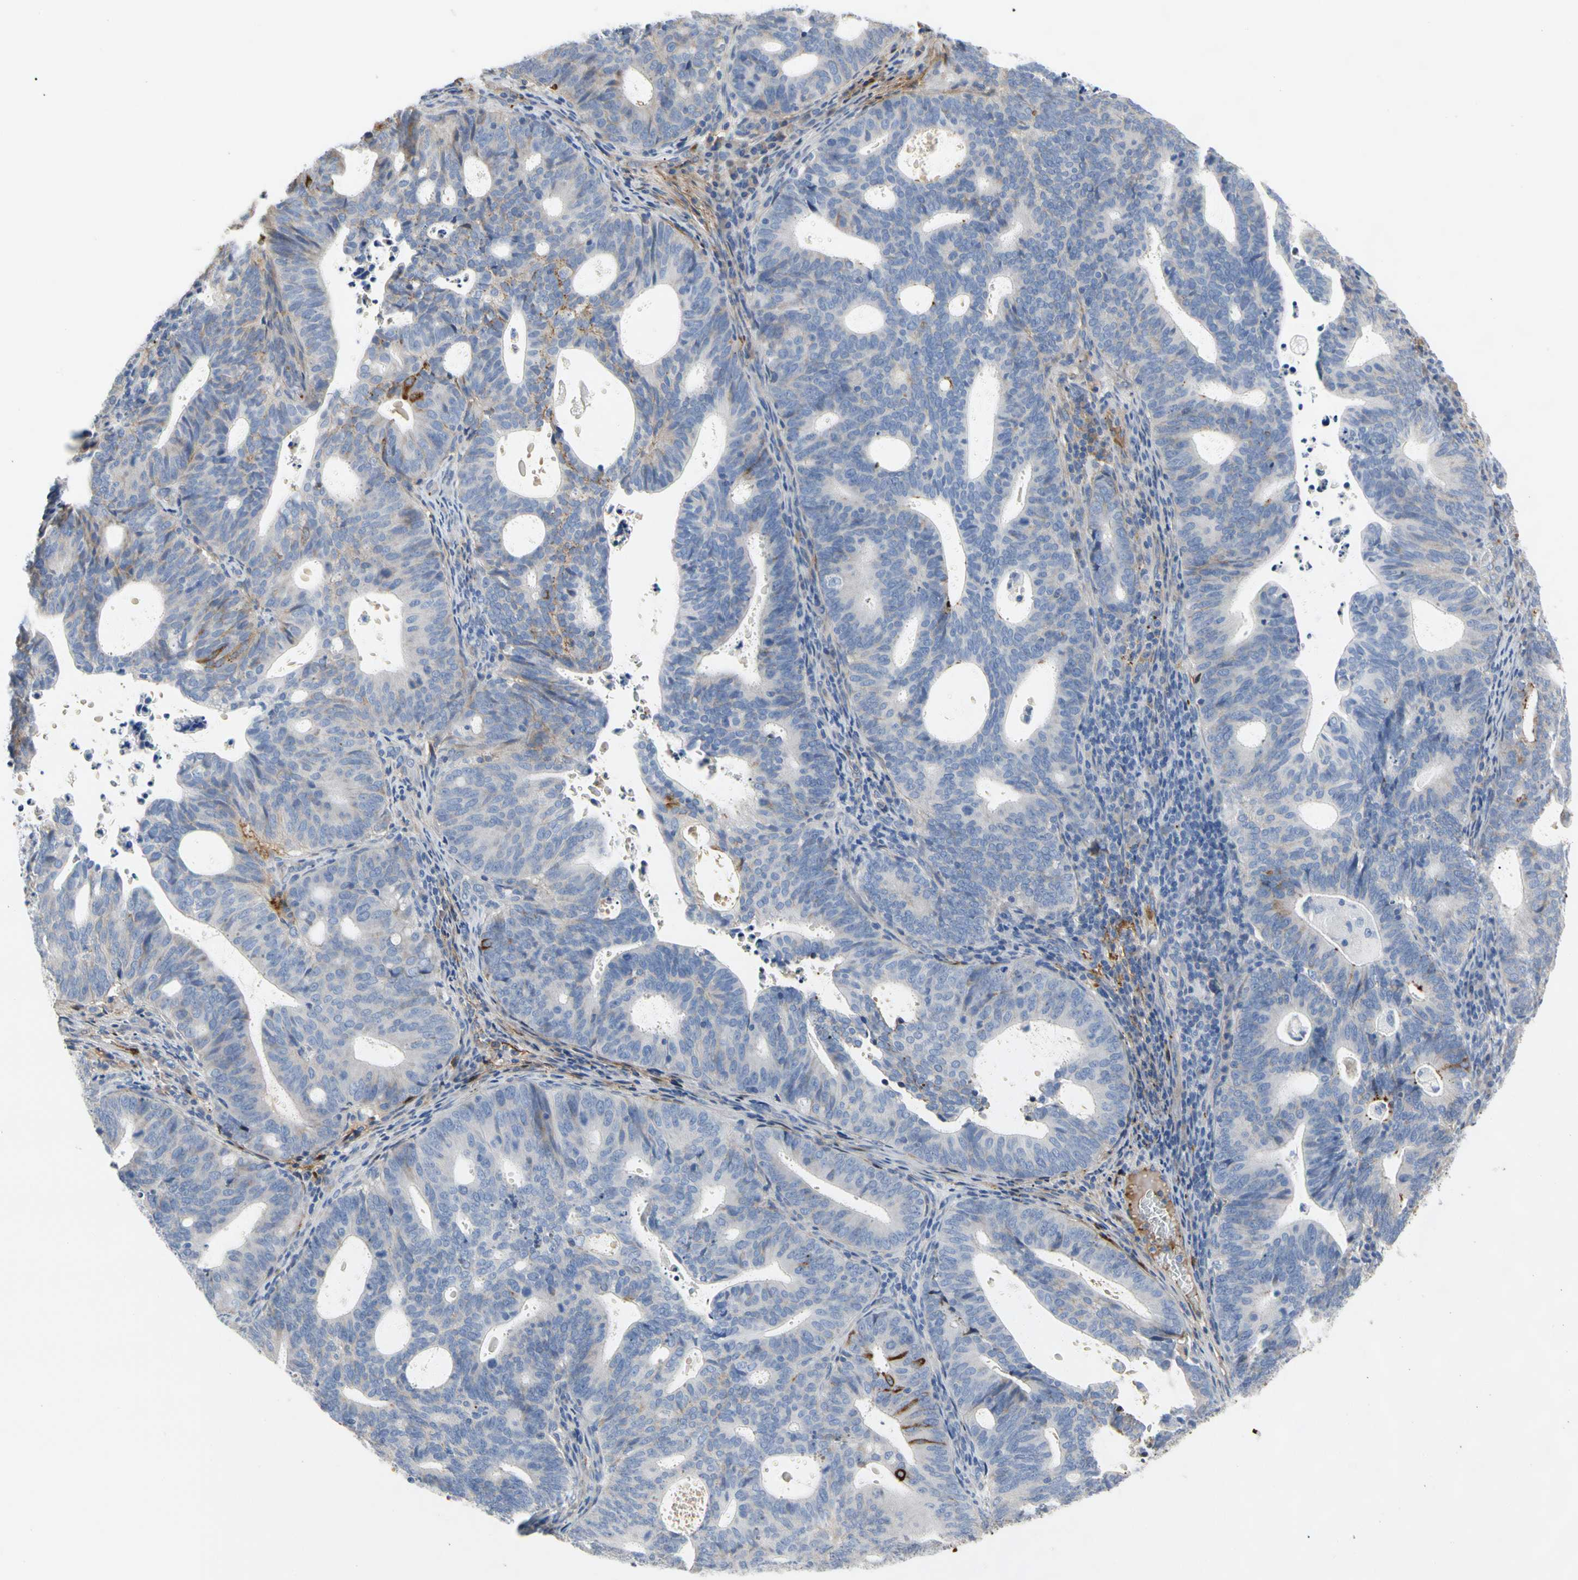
{"staining": {"intensity": "weak", "quantity": "<25%", "location": "cytoplasmic/membranous"}, "tissue": "endometrial cancer", "cell_type": "Tumor cells", "image_type": "cancer", "snomed": [{"axis": "morphology", "description": "Adenocarcinoma, NOS"}, {"axis": "topography", "description": "Uterus"}], "caption": "Immunohistochemistry (IHC) micrograph of neoplastic tissue: human endometrial adenocarcinoma stained with DAB (3,3'-diaminobenzidine) reveals no significant protein expression in tumor cells.", "gene": "FGB", "patient": {"sex": "female", "age": 83}}